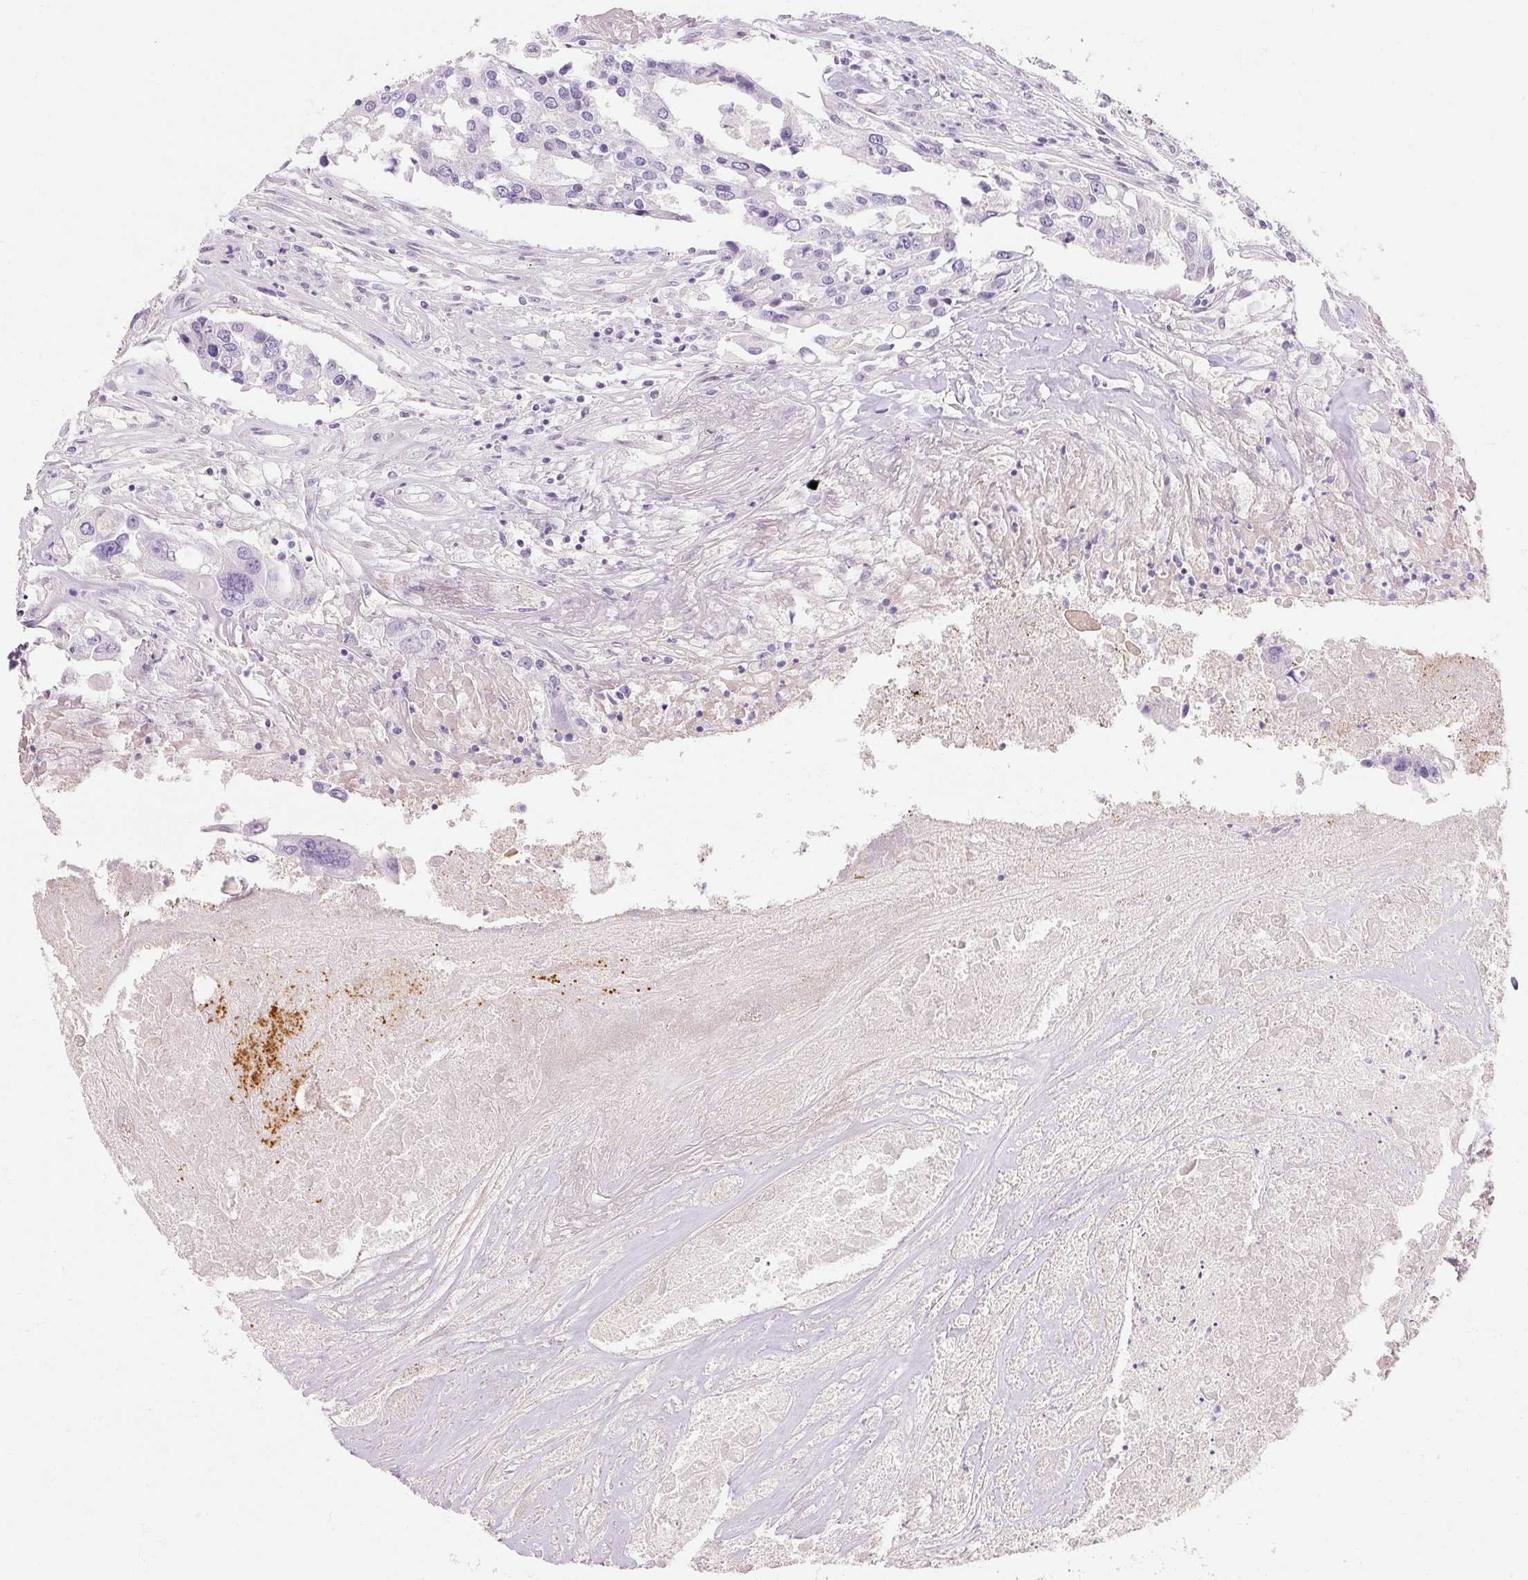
{"staining": {"intensity": "negative", "quantity": "none", "location": "none"}, "tissue": "colorectal cancer", "cell_type": "Tumor cells", "image_type": "cancer", "snomed": [{"axis": "morphology", "description": "Adenocarcinoma, NOS"}, {"axis": "topography", "description": "Colon"}], "caption": "High magnification brightfield microscopy of colorectal cancer stained with DAB (3,3'-diaminobenzidine) (brown) and counterstained with hematoxylin (blue): tumor cells show no significant staining.", "gene": "NFE2L3", "patient": {"sex": "male", "age": 77}}